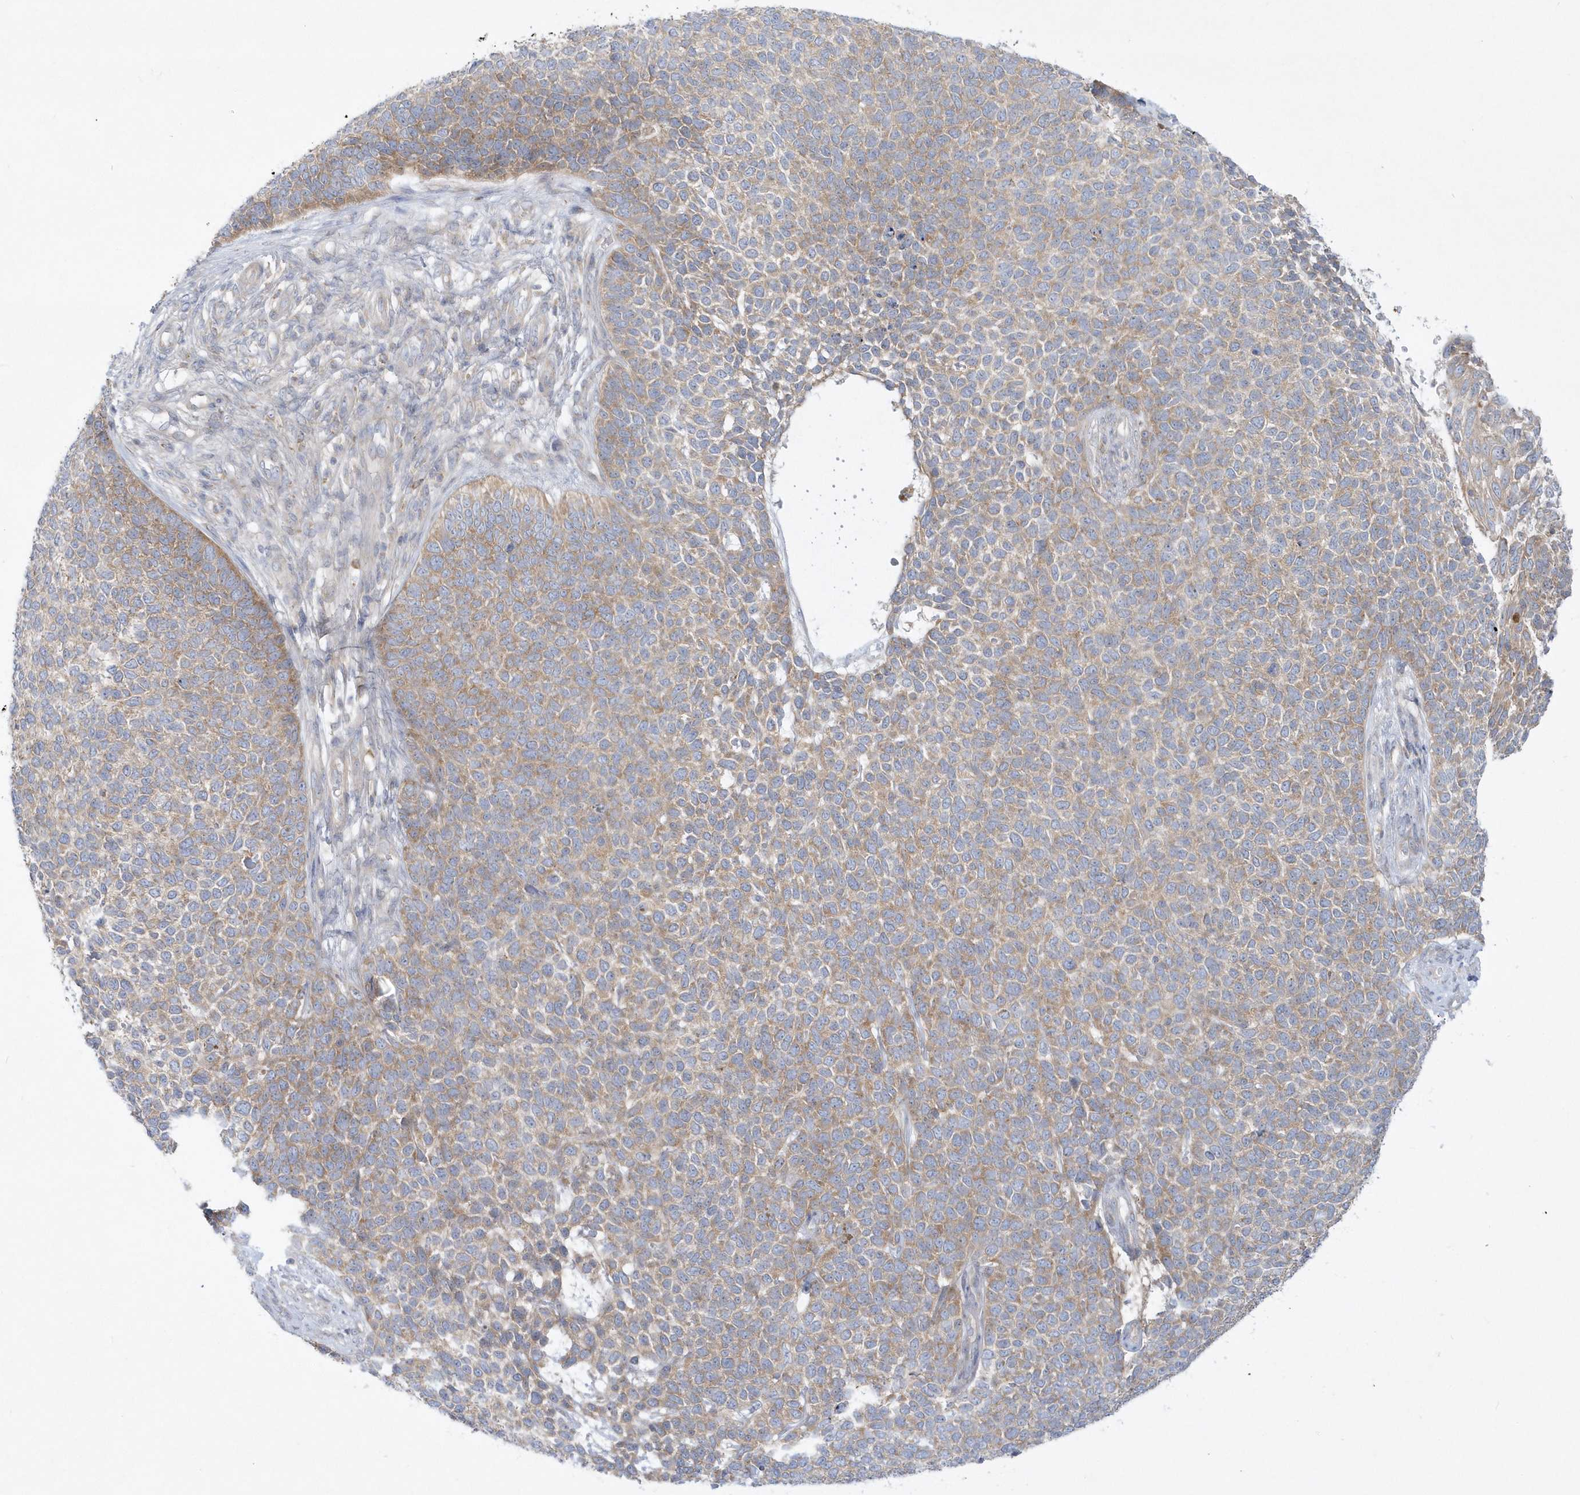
{"staining": {"intensity": "weak", "quantity": ">75%", "location": "cytoplasmic/membranous"}, "tissue": "skin cancer", "cell_type": "Tumor cells", "image_type": "cancer", "snomed": [{"axis": "morphology", "description": "Basal cell carcinoma"}, {"axis": "topography", "description": "Skin"}], "caption": "Protein staining of skin basal cell carcinoma tissue demonstrates weak cytoplasmic/membranous expression in about >75% of tumor cells. (brown staining indicates protein expression, while blue staining denotes nuclei).", "gene": "DNAJC18", "patient": {"sex": "female", "age": 84}}